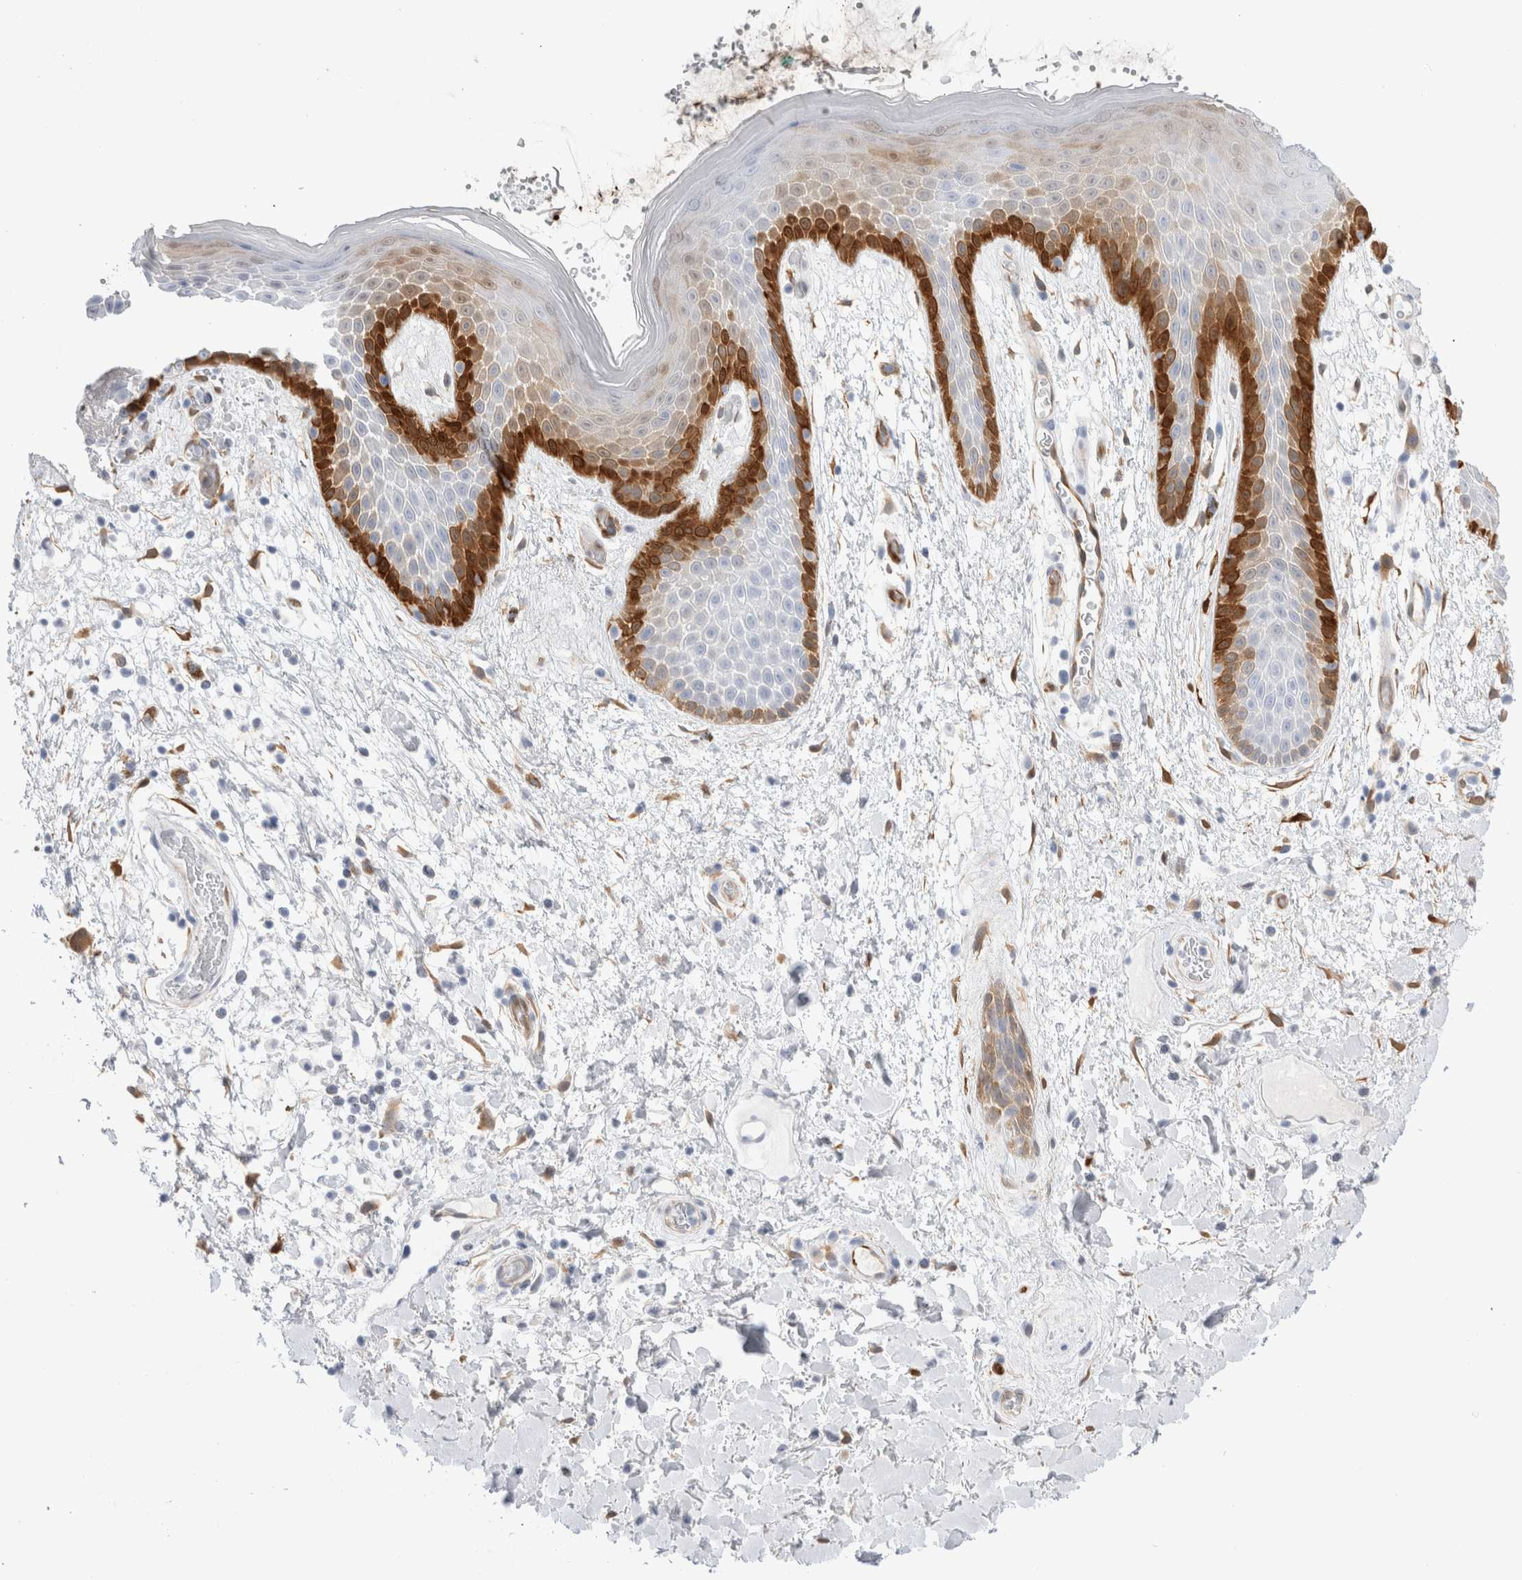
{"staining": {"intensity": "strong", "quantity": "<25%", "location": "cytoplasmic/membranous"}, "tissue": "skin", "cell_type": "Epidermal cells", "image_type": "normal", "snomed": [{"axis": "morphology", "description": "Normal tissue, NOS"}, {"axis": "topography", "description": "Anal"}], "caption": "Protein staining reveals strong cytoplasmic/membranous staining in about <25% of epidermal cells in benign skin.", "gene": "NAPEPLD", "patient": {"sex": "male", "age": 74}}